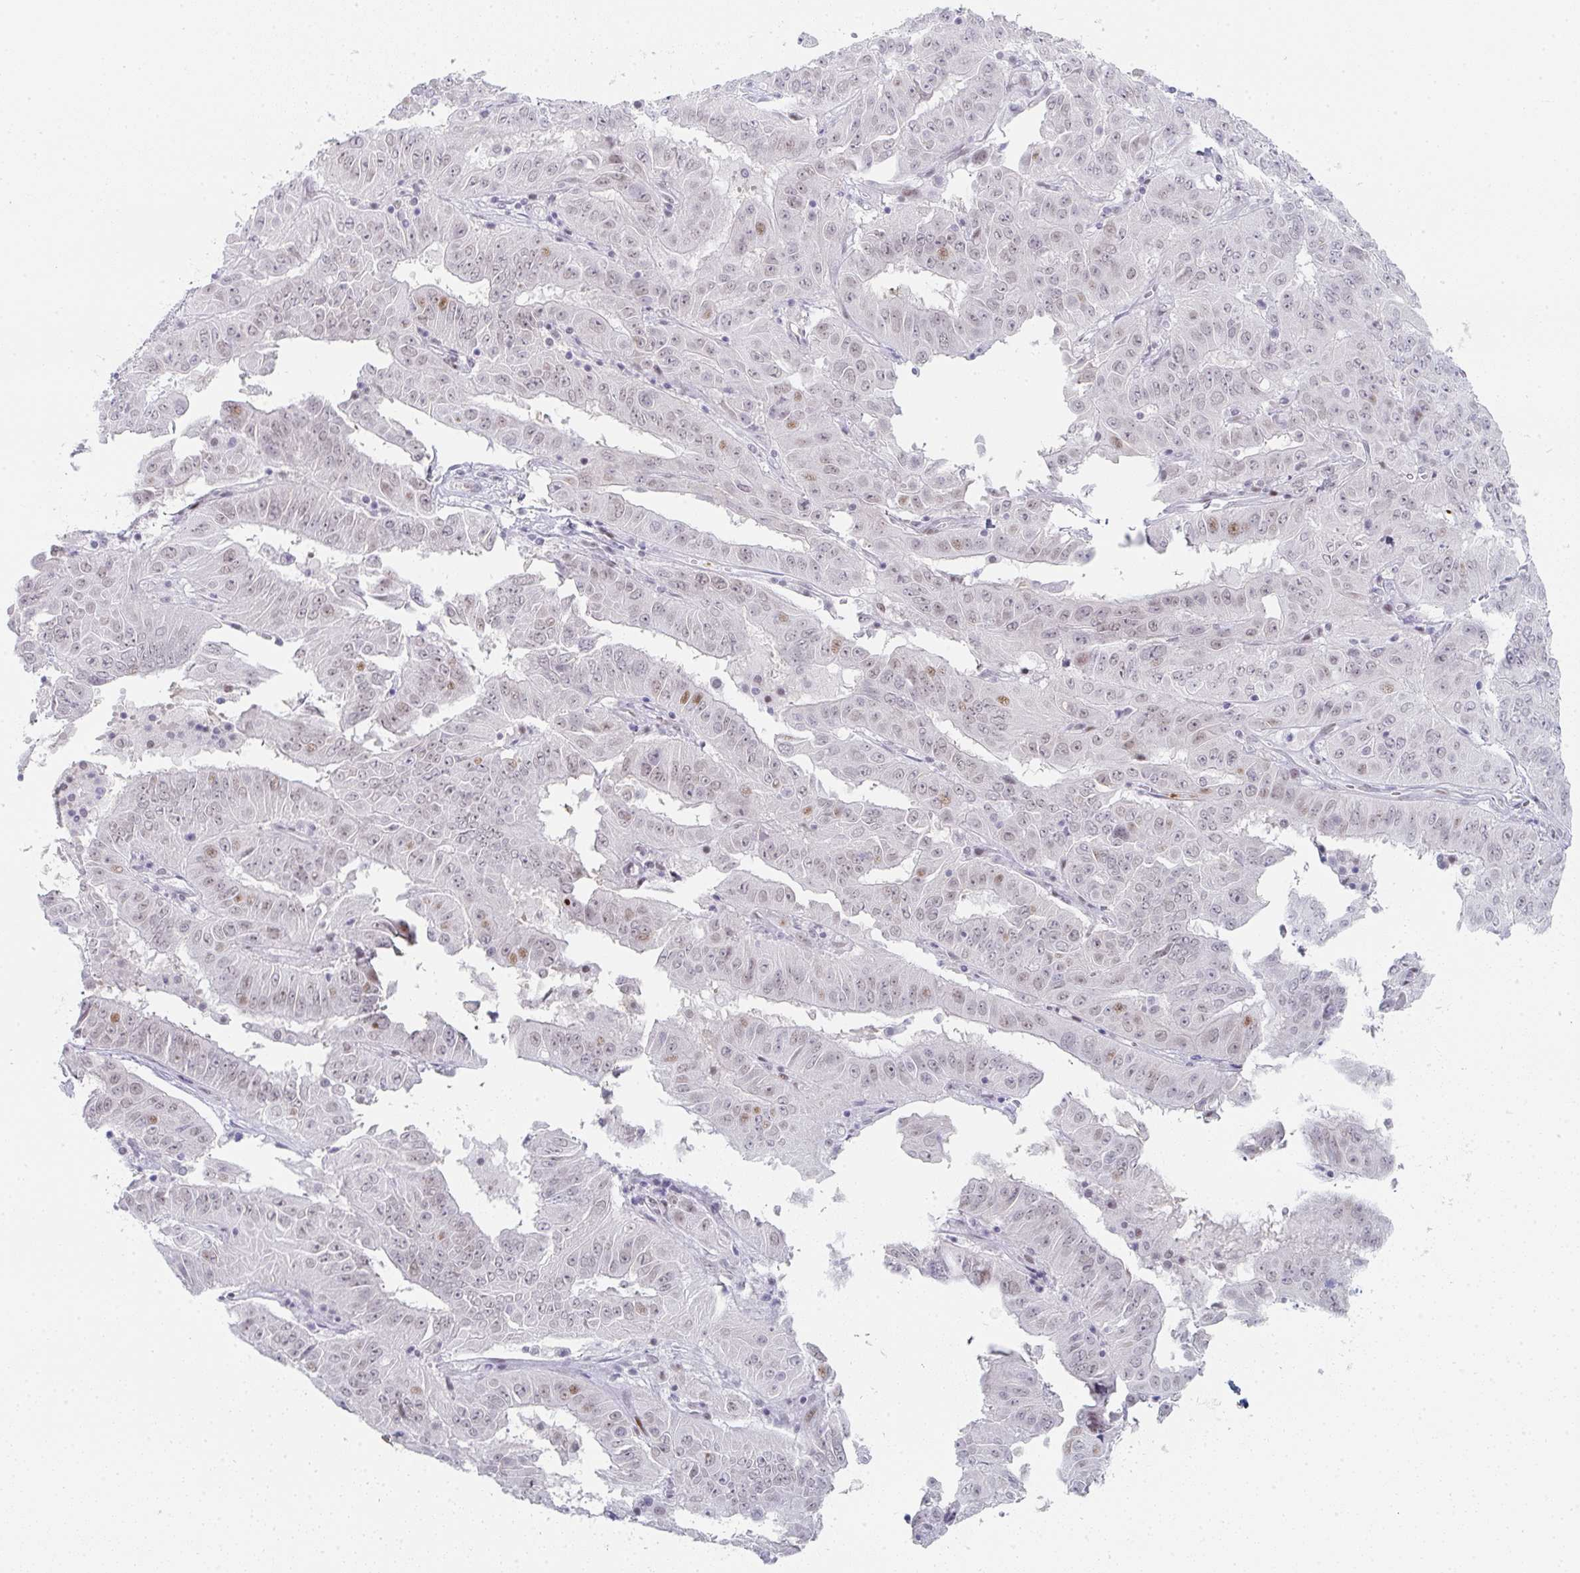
{"staining": {"intensity": "weak", "quantity": "25%-75%", "location": "nuclear"}, "tissue": "pancreatic cancer", "cell_type": "Tumor cells", "image_type": "cancer", "snomed": [{"axis": "morphology", "description": "Adenocarcinoma, NOS"}, {"axis": "topography", "description": "Pancreas"}], "caption": "The histopathology image demonstrates staining of pancreatic cancer, revealing weak nuclear protein positivity (brown color) within tumor cells.", "gene": "LIN54", "patient": {"sex": "male", "age": 63}}